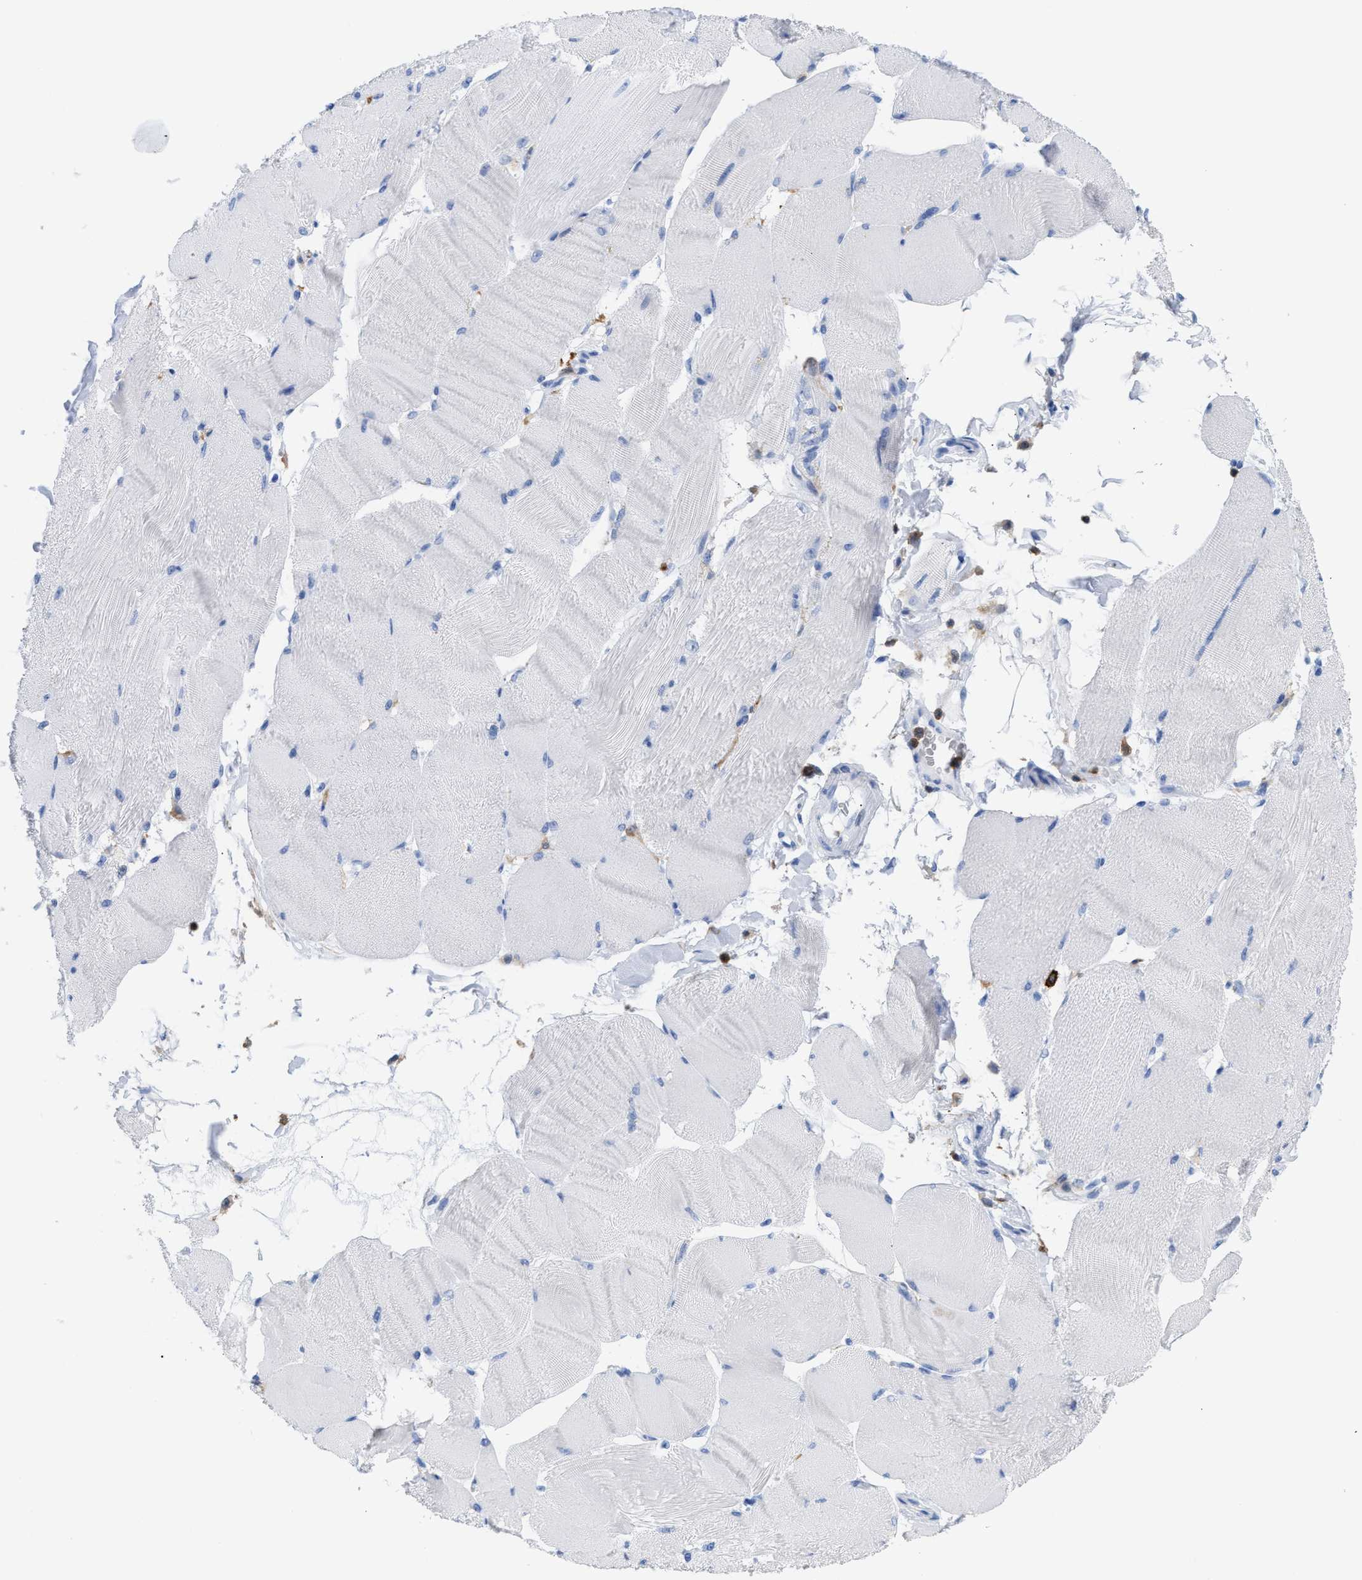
{"staining": {"intensity": "negative", "quantity": "none", "location": "none"}, "tissue": "skeletal muscle", "cell_type": "Myocytes", "image_type": "normal", "snomed": [{"axis": "morphology", "description": "Normal tissue, NOS"}, {"axis": "topography", "description": "Skin"}, {"axis": "topography", "description": "Skeletal muscle"}], "caption": "Immunohistochemistry photomicrograph of unremarkable skeletal muscle: human skeletal muscle stained with DAB (3,3'-diaminobenzidine) demonstrates no significant protein staining in myocytes. The staining is performed using DAB brown chromogen with nuclei counter-stained in using hematoxylin.", "gene": "LCP1", "patient": {"sex": "male", "age": 83}}